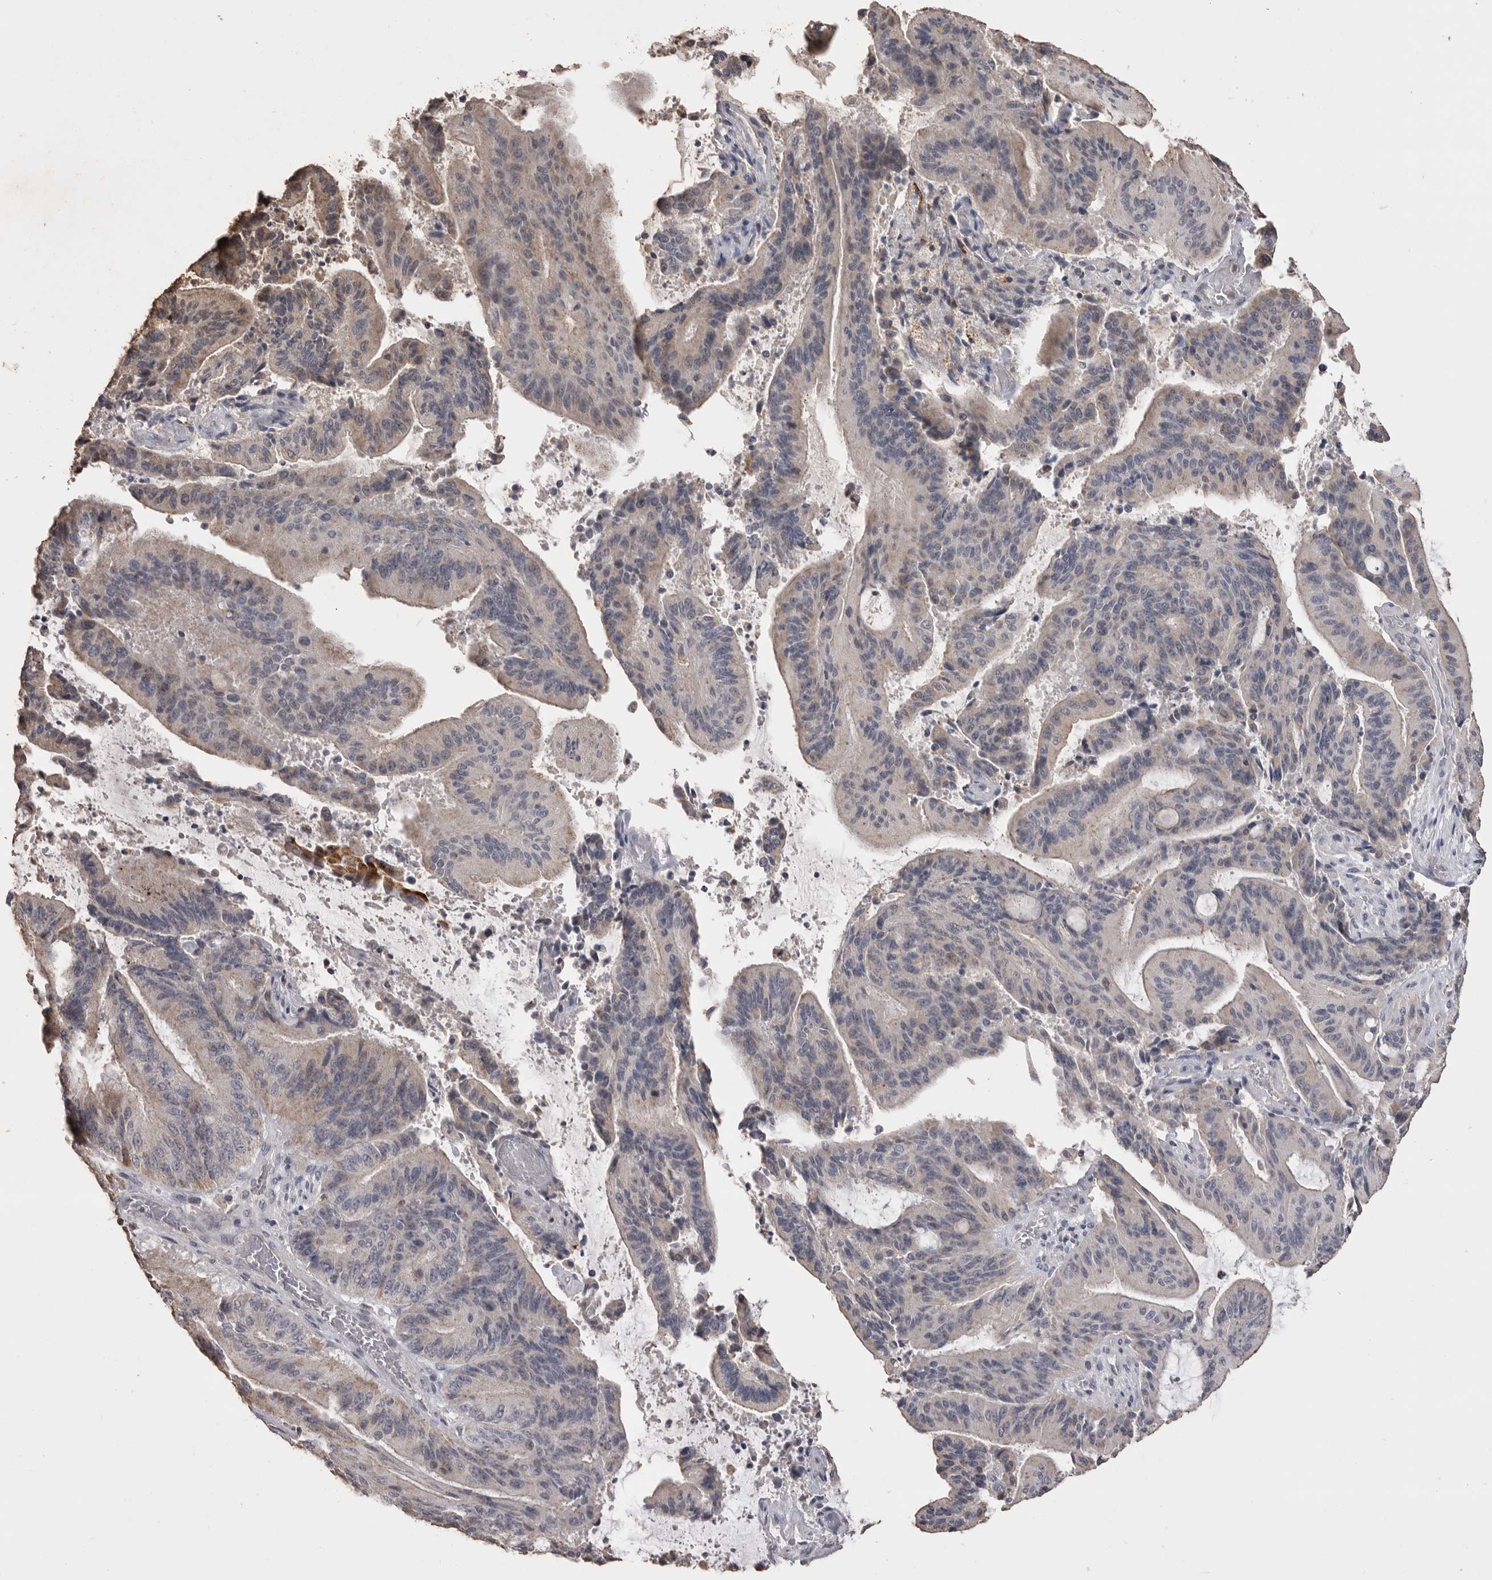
{"staining": {"intensity": "weak", "quantity": "25%-75%", "location": "cytoplasmic/membranous"}, "tissue": "liver cancer", "cell_type": "Tumor cells", "image_type": "cancer", "snomed": [{"axis": "morphology", "description": "Normal tissue, NOS"}, {"axis": "morphology", "description": "Cholangiocarcinoma"}, {"axis": "topography", "description": "Liver"}, {"axis": "topography", "description": "Peripheral nerve tissue"}], "caption": "Cholangiocarcinoma (liver) stained with a protein marker exhibits weak staining in tumor cells.", "gene": "MMP7", "patient": {"sex": "female", "age": 73}}